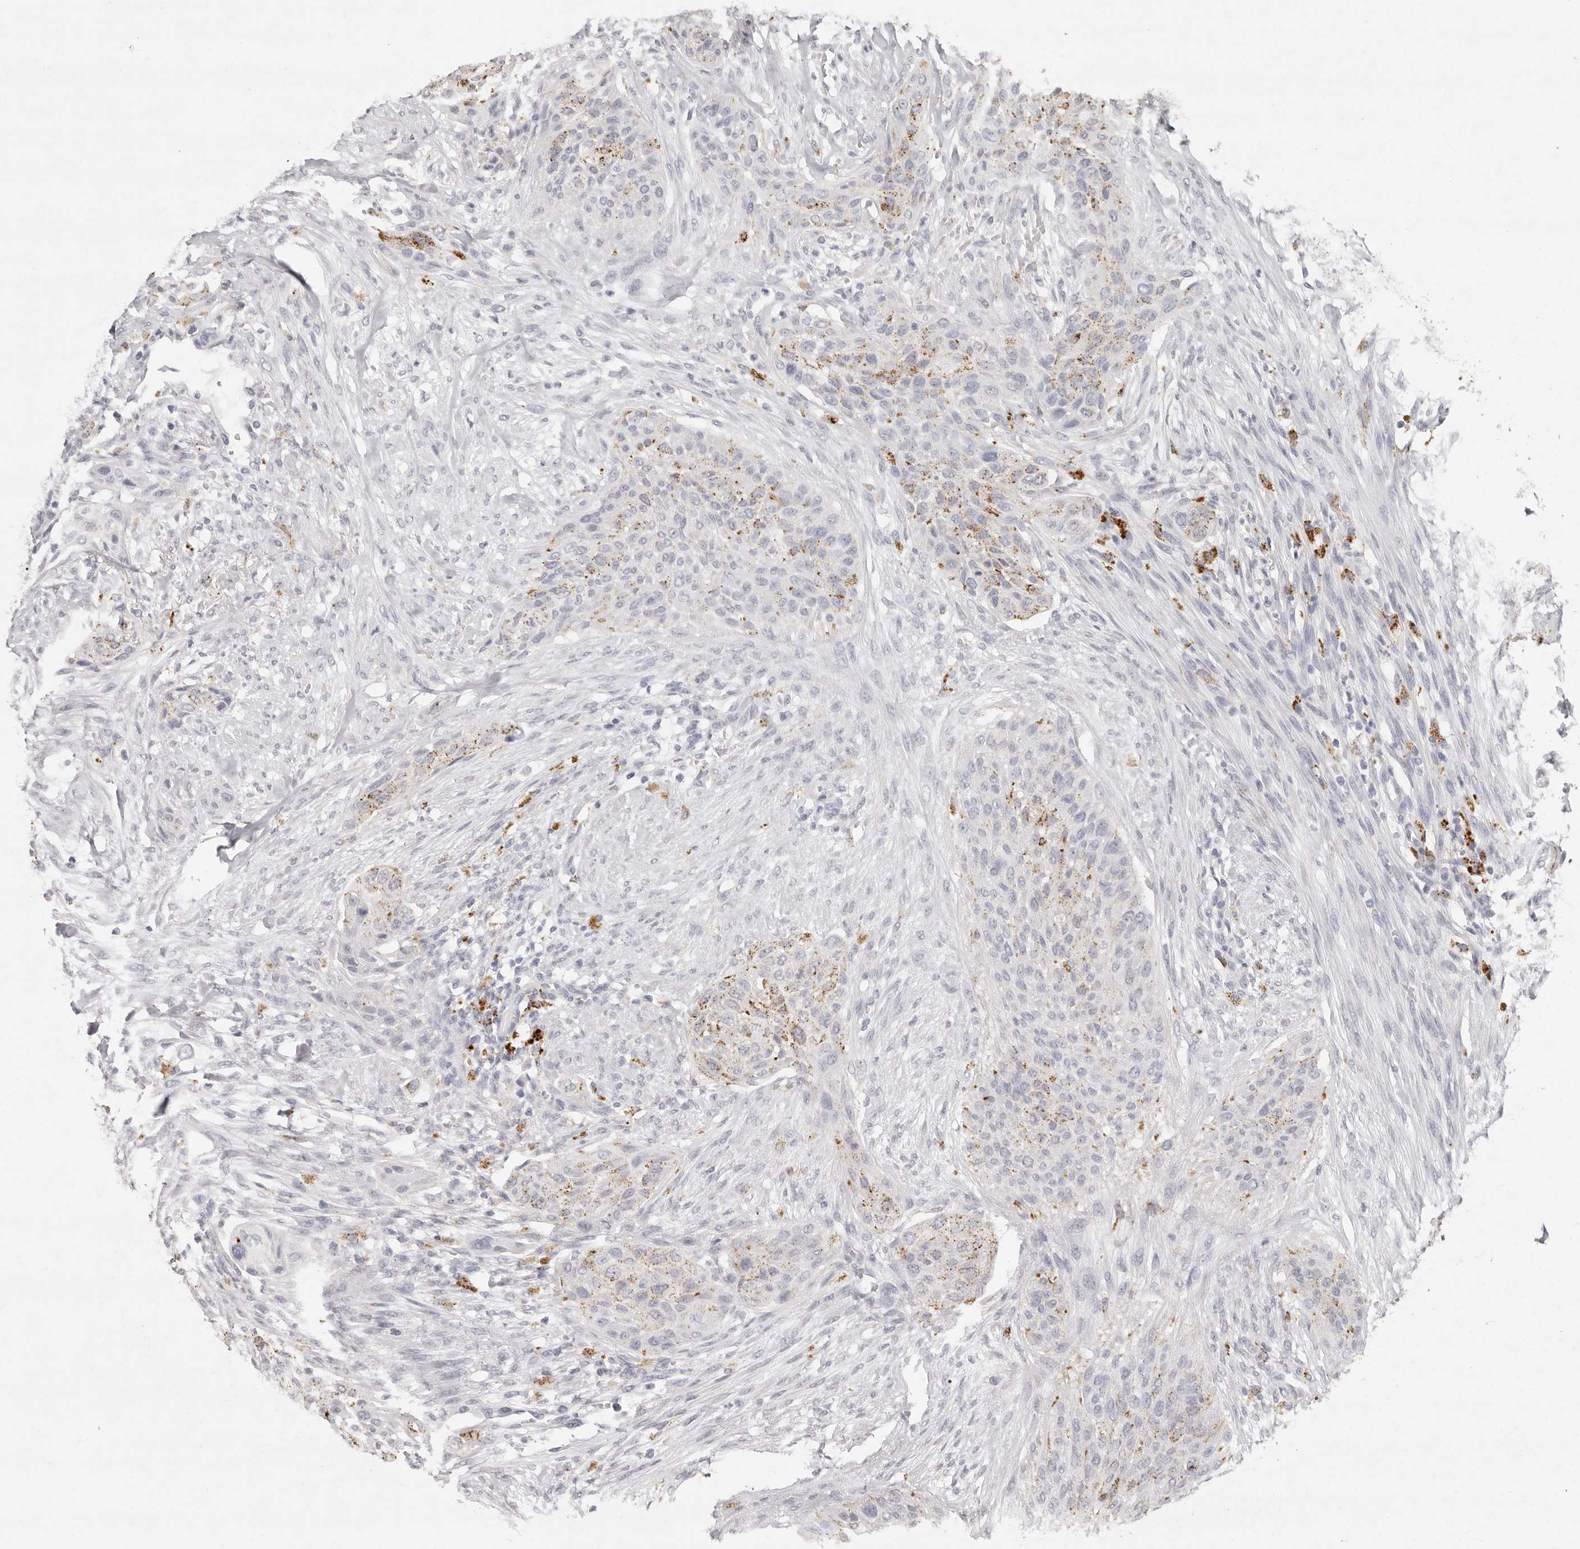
{"staining": {"intensity": "moderate", "quantity": "<25%", "location": "cytoplasmic/membranous"}, "tissue": "urothelial cancer", "cell_type": "Tumor cells", "image_type": "cancer", "snomed": [{"axis": "morphology", "description": "Urothelial carcinoma, High grade"}, {"axis": "topography", "description": "Urinary bladder"}], "caption": "Tumor cells display moderate cytoplasmic/membranous staining in approximately <25% of cells in urothelial cancer.", "gene": "FAM185A", "patient": {"sex": "male", "age": 35}}